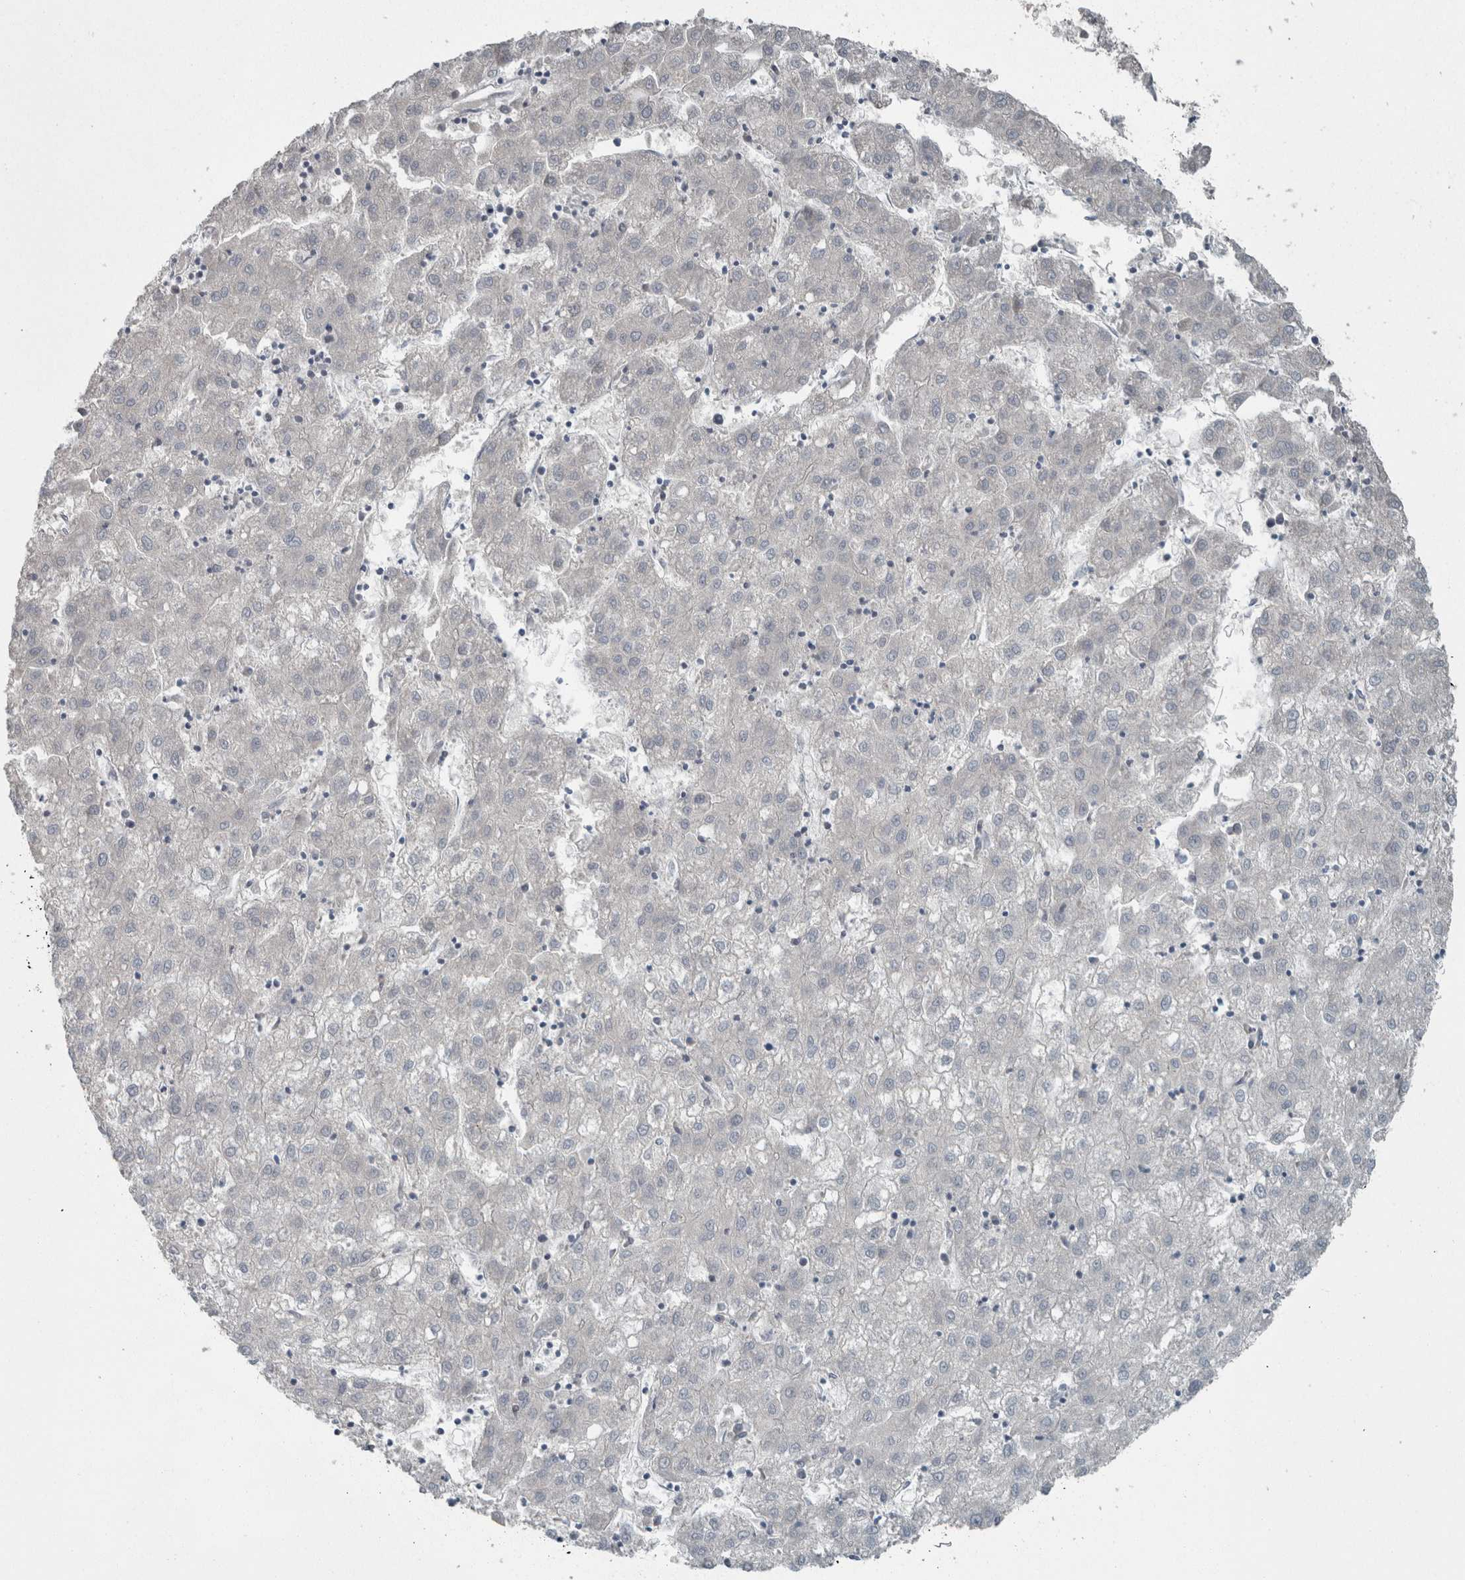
{"staining": {"intensity": "negative", "quantity": "none", "location": "none"}, "tissue": "liver cancer", "cell_type": "Tumor cells", "image_type": "cancer", "snomed": [{"axis": "morphology", "description": "Carcinoma, Hepatocellular, NOS"}, {"axis": "topography", "description": "Liver"}], "caption": "Protein analysis of hepatocellular carcinoma (liver) displays no significant positivity in tumor cells. (Immunohistochemistry, brightfield microscopy, high magnification).", "gene": "KNTC1", "patient": {"sex": "male", "age": 72}}